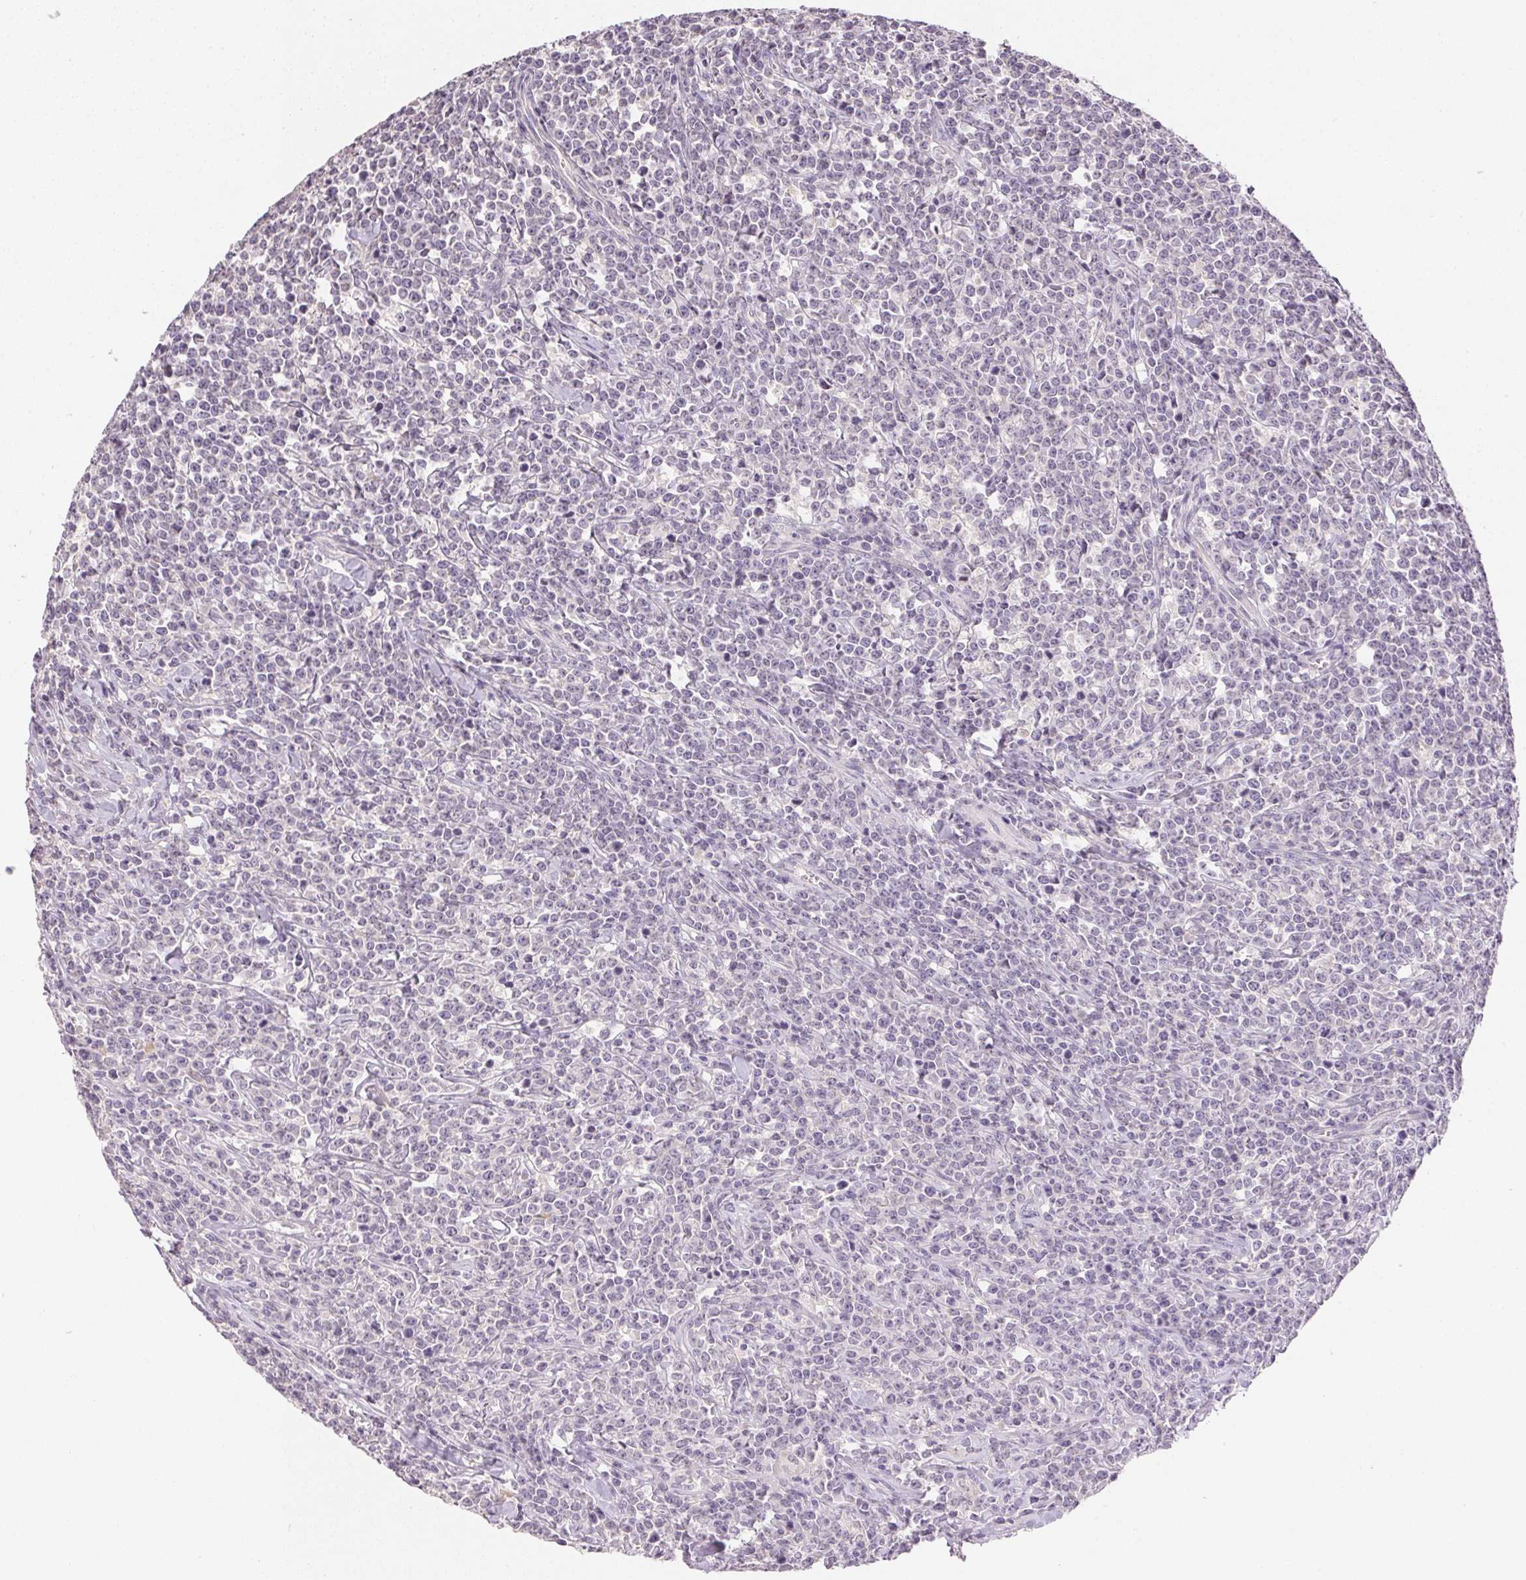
{"staining": {"intensity": "negative", "quantity": "none", "location": "none"}, "tissue": "lymphoma", "cell_type": "Tumor cells", "image_type": "cancer", "snomed": [{"axis": "morphology", "description": "Malignant lymphoma, non-Hodgkin's type, High grade"}, {"axis": "topography", "description": "Small intestine"}], "caption": "IHC histopathology image of neoplastic tissue: human high-grade malignant lymphoma, non-Hodgkin's type stained with DAB reveals no significant protein staining in tumor cells.", "gene": "DHCR24", "patient": {"sex": "female", "age": 56}}